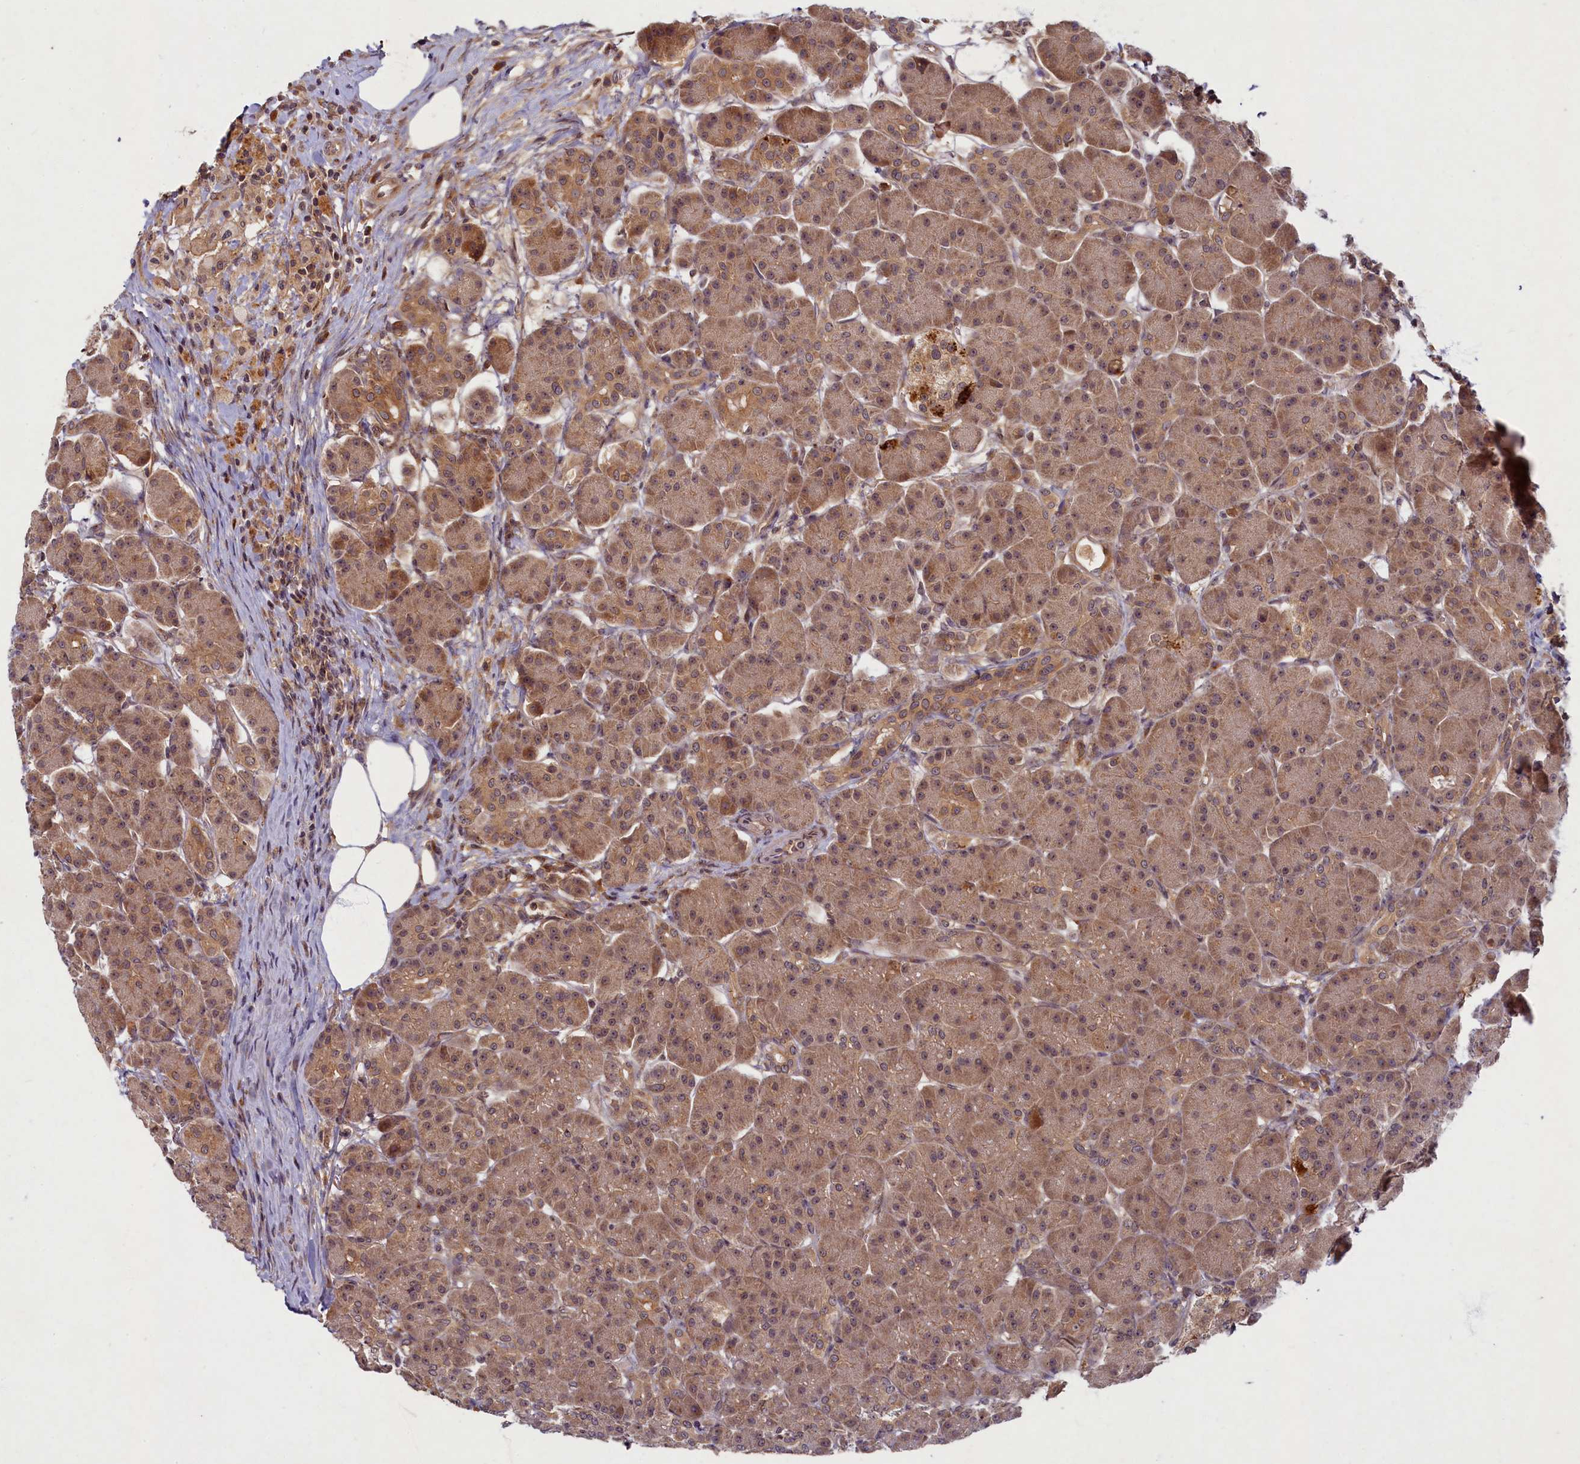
{"staining": {"intensity": "moderate", "quantity": ">75%", "location": "cytoplasmic/membranous,nuclear"}, "tissue": "pancreas", "cell_type": "Exocrine glandular cells", "image_type": "normal", "snomed": [{"axis": "morphology", "description": "Normal tissue, NOS"}, {"axis": "topography", "description": "Pancreas"}], "caption": "DAB (3,3'-diaminobenzidine) immunohistochemical staining of normal pancreas shows moderate cytoplasmic/membranous,nuclear protein expression in about >75% of exocrine glandular cells.", "gene": "BICD1", "patient": {"sex": "male", "age": 63}}